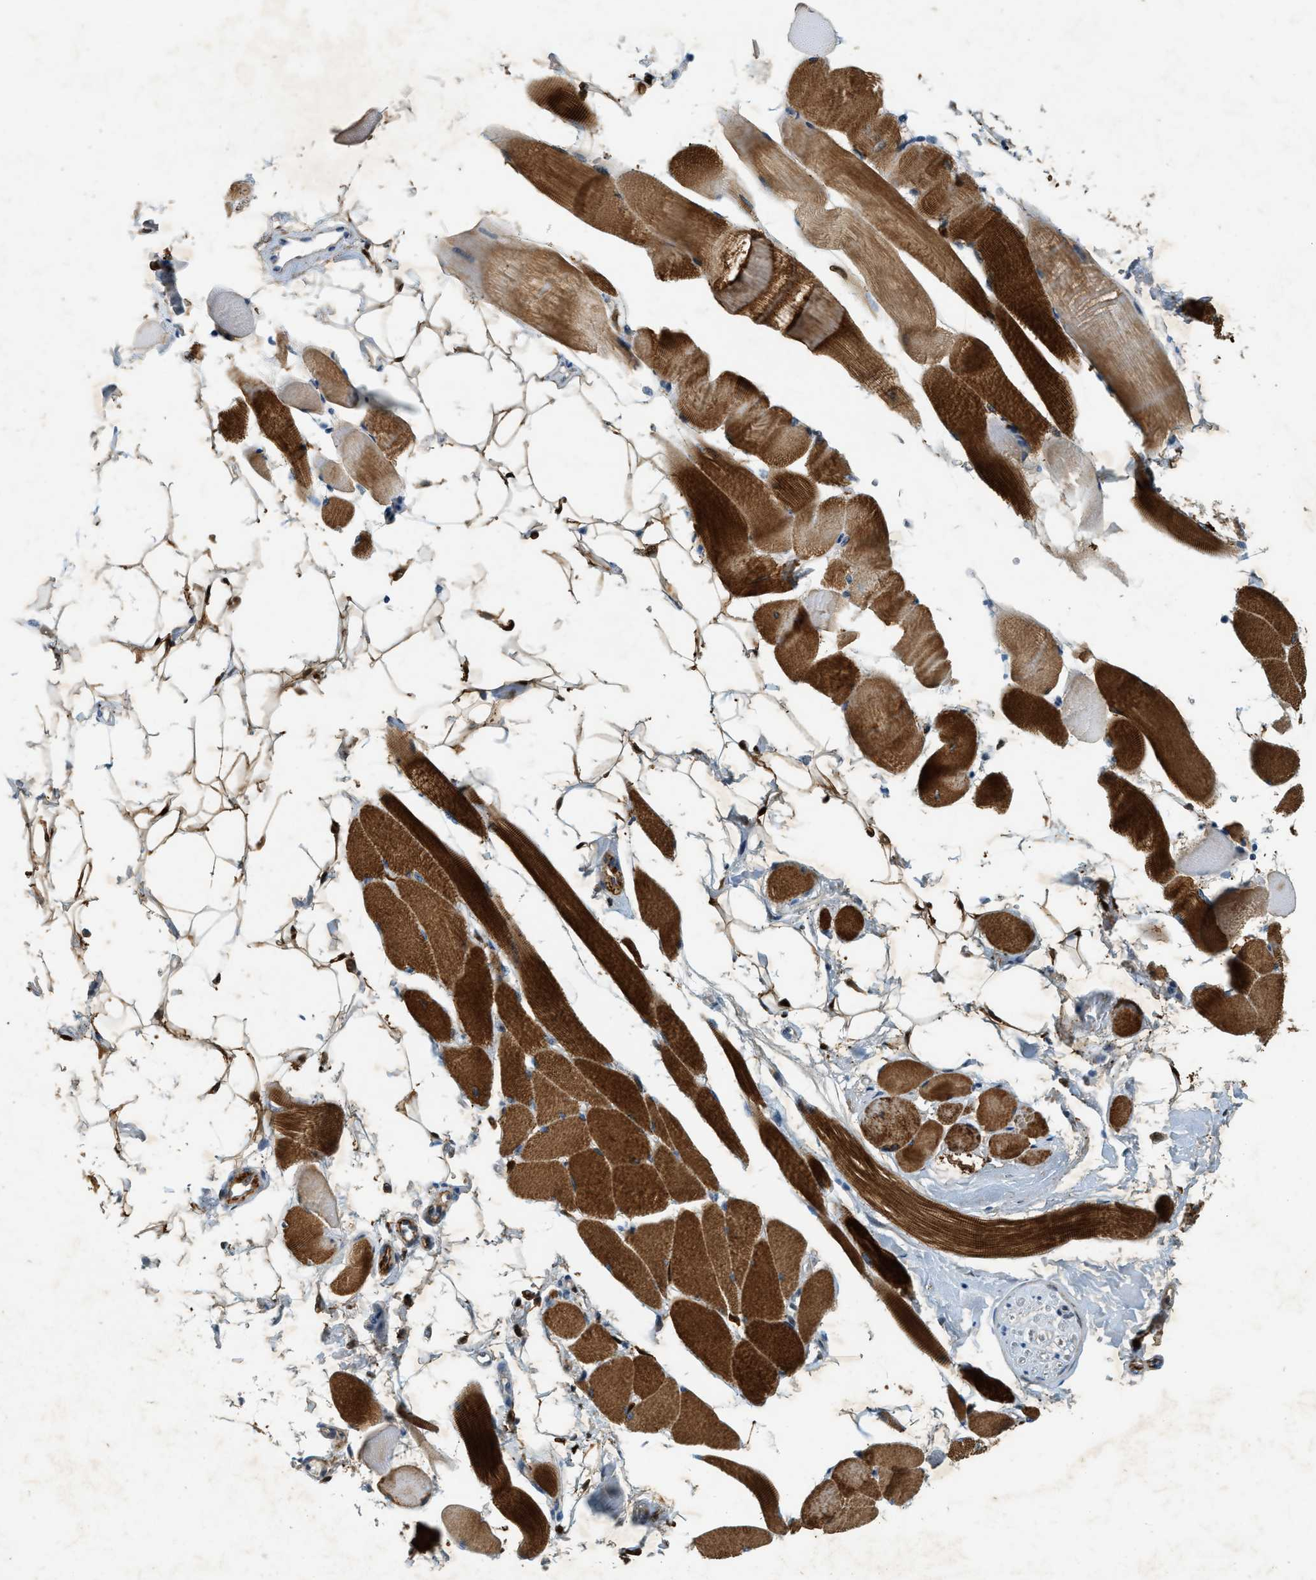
{"staining": {"intensity": "strong", "quantity": "25%-75%", "location": "cytoplasmic/membranous"}, "tissue": "skeletal muscle", "cell_type": "Myocytes", "image_type": "normal", "snomed": [{"axis": "morphology", "description": "Normal tissue, NOS"}, {"axis": "topography", "description": "Skeletal muscle"}, {"axis": "topography", "description": "Peripheral nerve tissue"}], "caption": "IHC of normal human skeletal muscle reveals high levels of strong cytoplasmic/membranous staining in approximately 25%-75% of myocytes. (brown staining indicates protein expression, while blue staining denotes nuclei).", "gene": "PDCL3", "patient": {"sex": "female", "age": 84}}